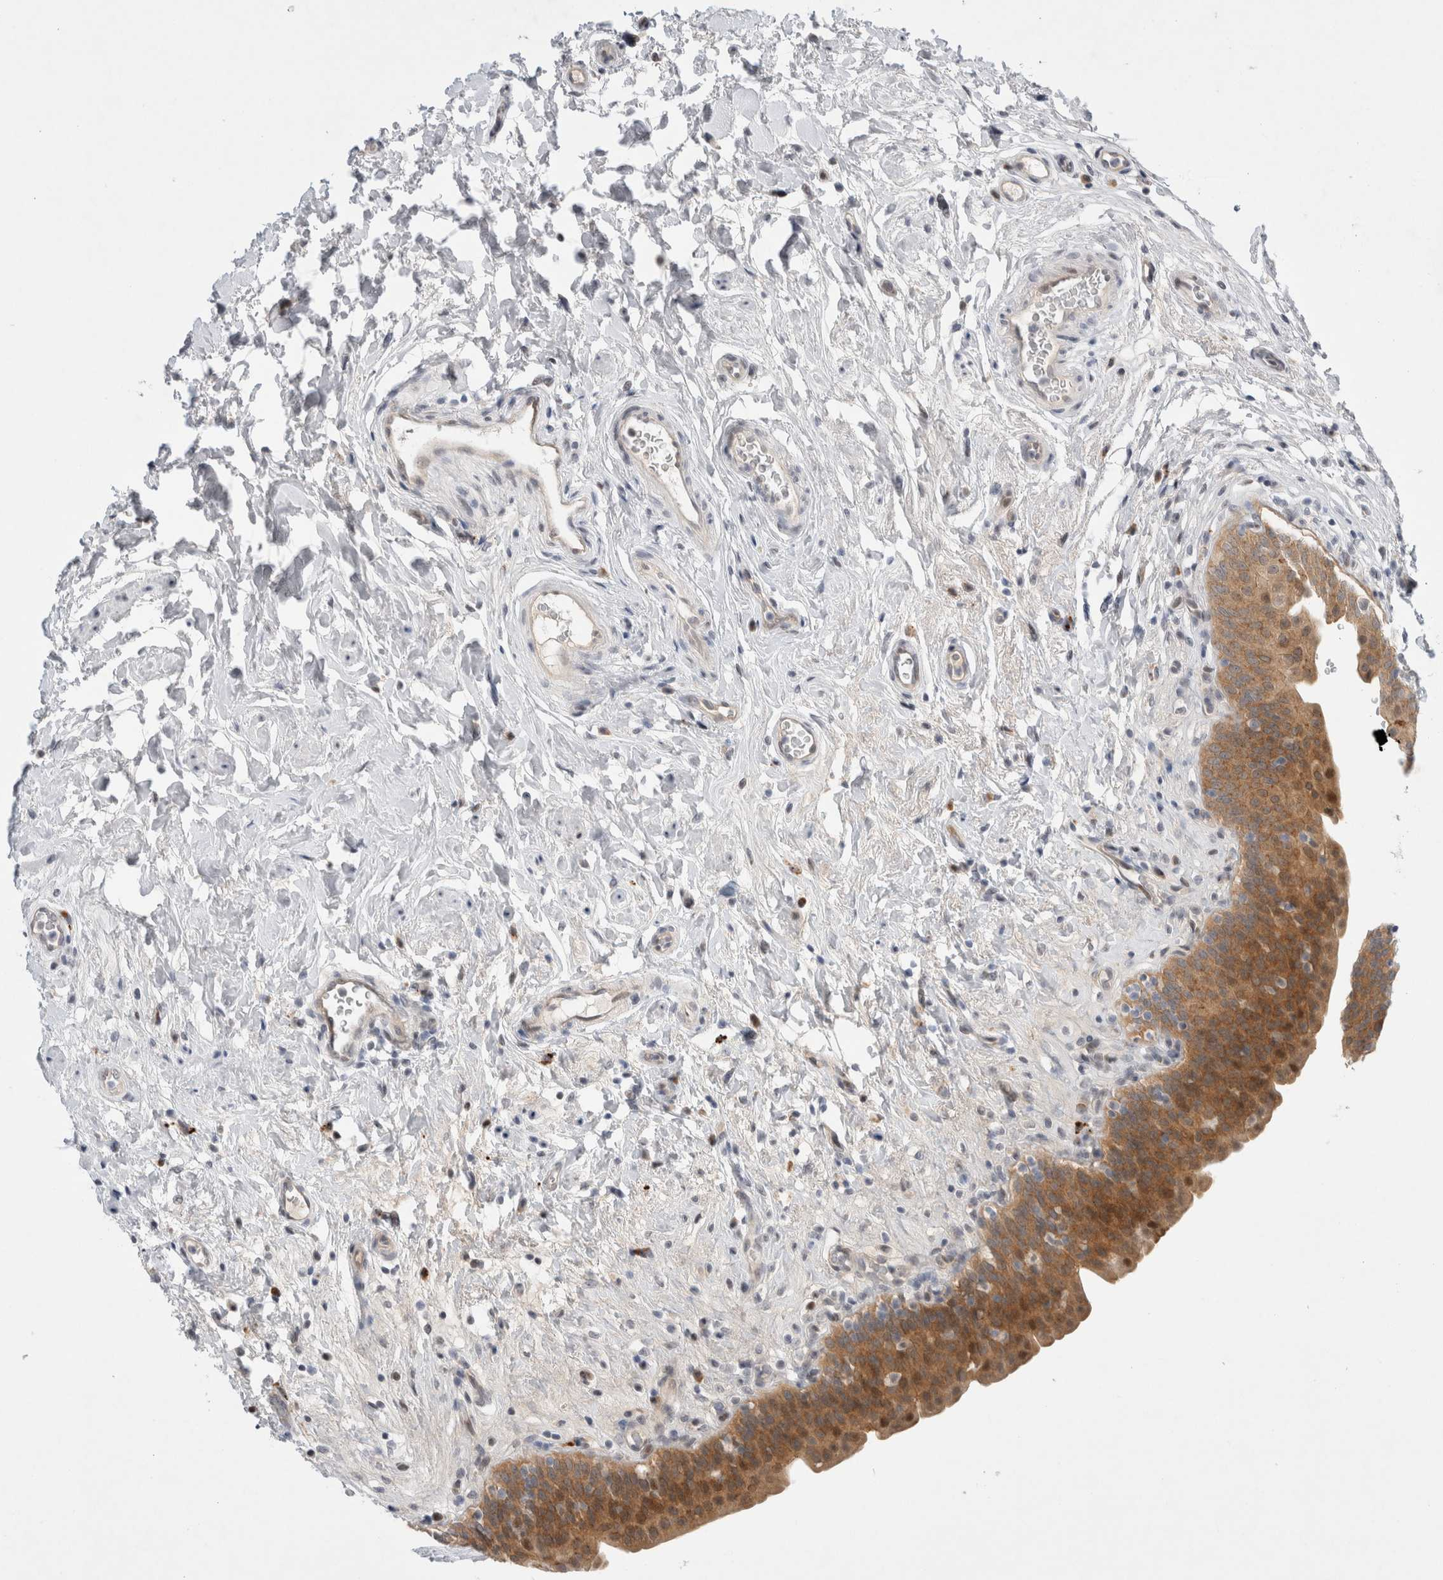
{"staining": {"intensity": "moderate", "quantity": ">75%", "location": "cytoplasmic/membranous,nuclear"}, "tissue": "urinary bladder", "cell_type": "Urothelial cells", "image_type": "normal", "snomed": [{"axis": "morphology", "description": "Normal tissue, NOS"}, {"axis": "topography", "description": "Urinary bladder"}], "caption": "The micrograph demonstrates a brown stain indicating the presence of a protein in the cytoplasmic/membranous,nuclear of urothelial cells in urinary bladder.", "gene": "WIPF2", "patient": {"sex": "male", "age": 83}}